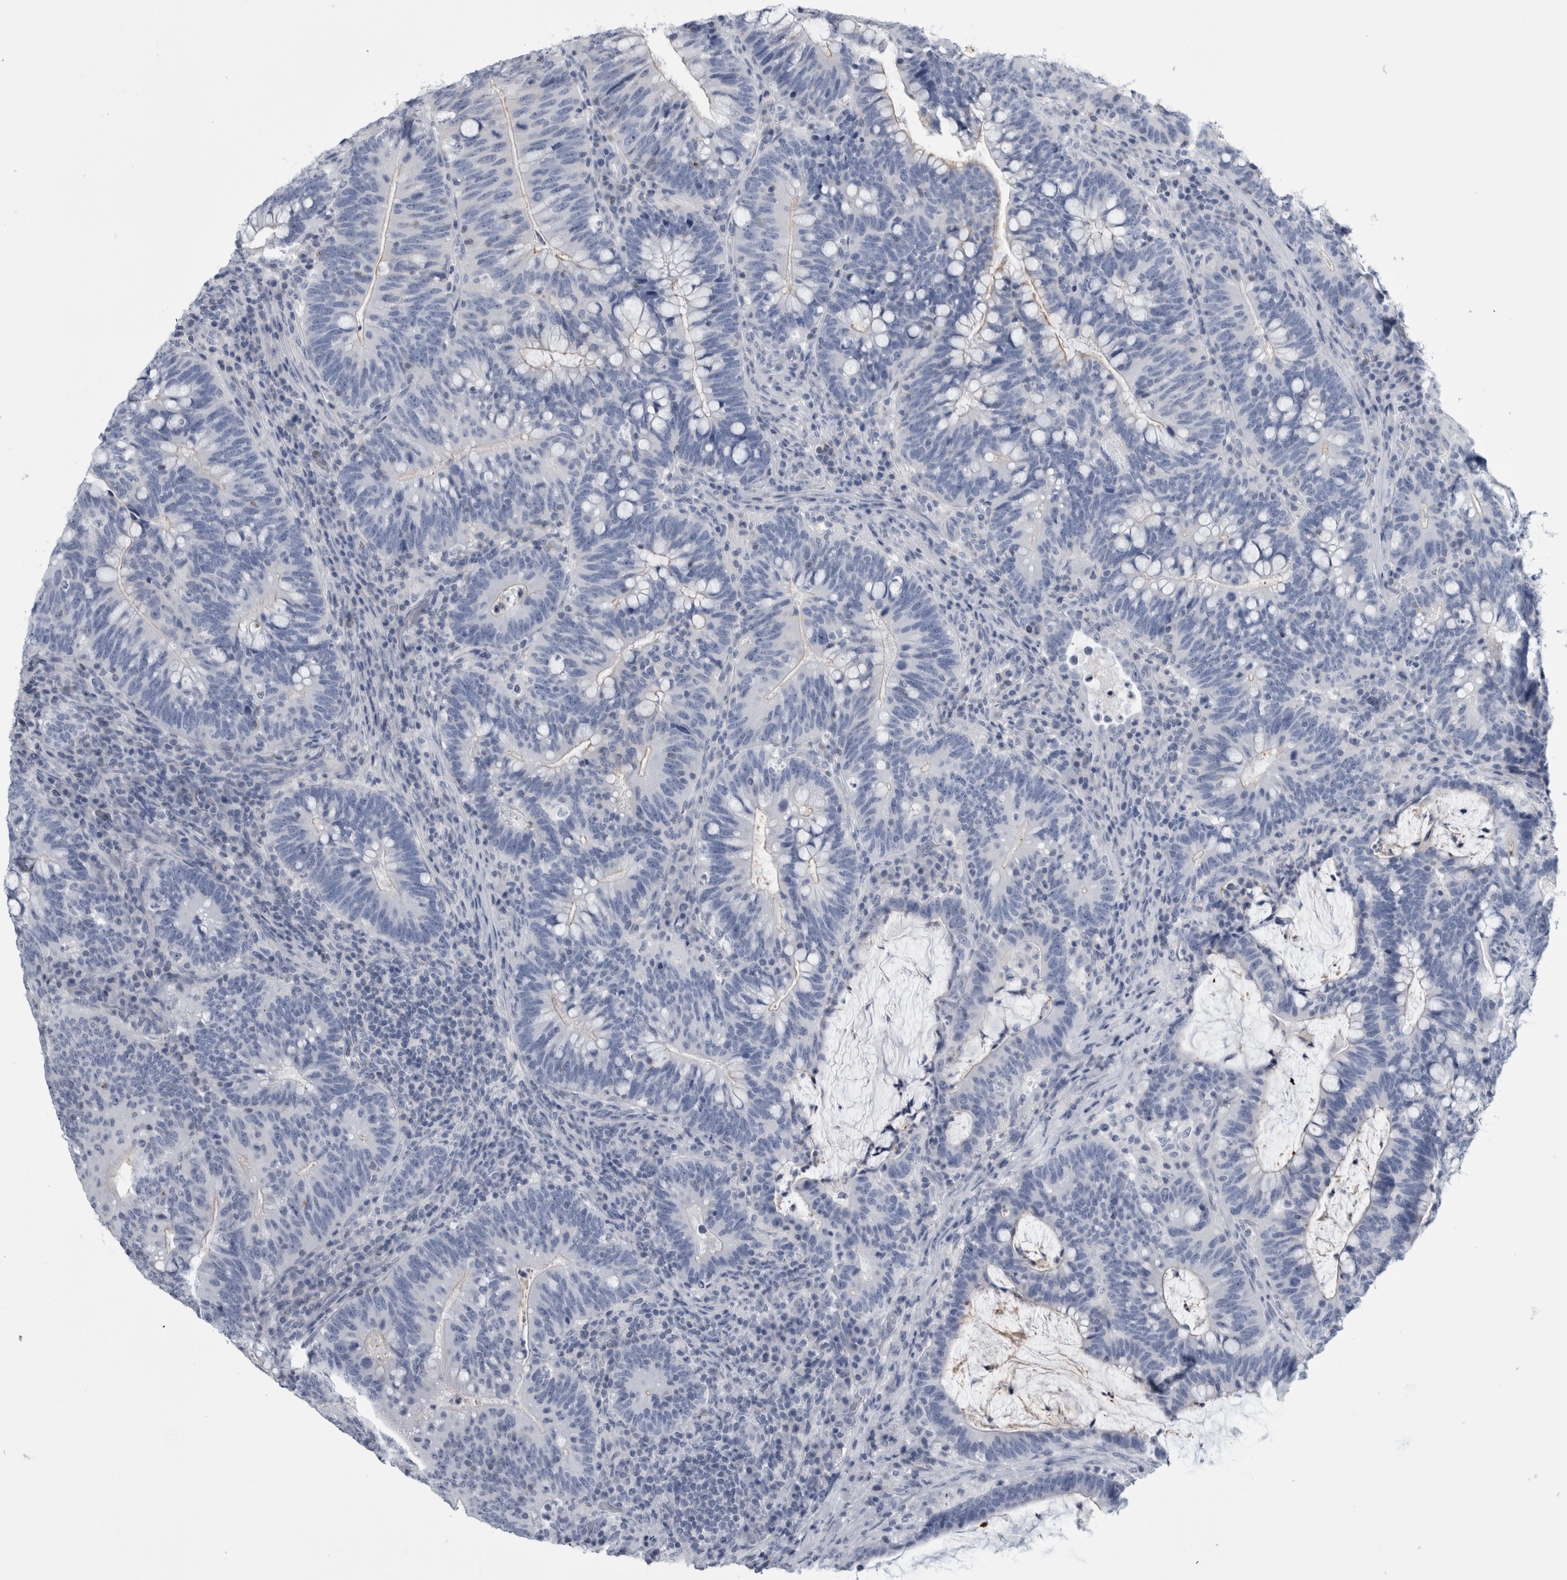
{"staining": {"intensity": "weak", "quantity": "<25%", "location": "cytoplasmic/membranous"}, "tissue": "colorectal cancer", "cell_type": "Tumor cells", "image_type": "cancer", "snomed": [{"axis": "morphology", "description": "Adenocarcinoma, NOS"}, {"axis": "topography", "description": "Colon"}], "caption": "An image of colorectal cancer stained for a protein reveals no brown staining in tumor cells. Brightfield microscopy of IHC stained with DAB (brown) and hematoxylin (blue), captured at high magnification.", "gene": "ANKFY1", "patient": {"sex": "female", "age": 66}}